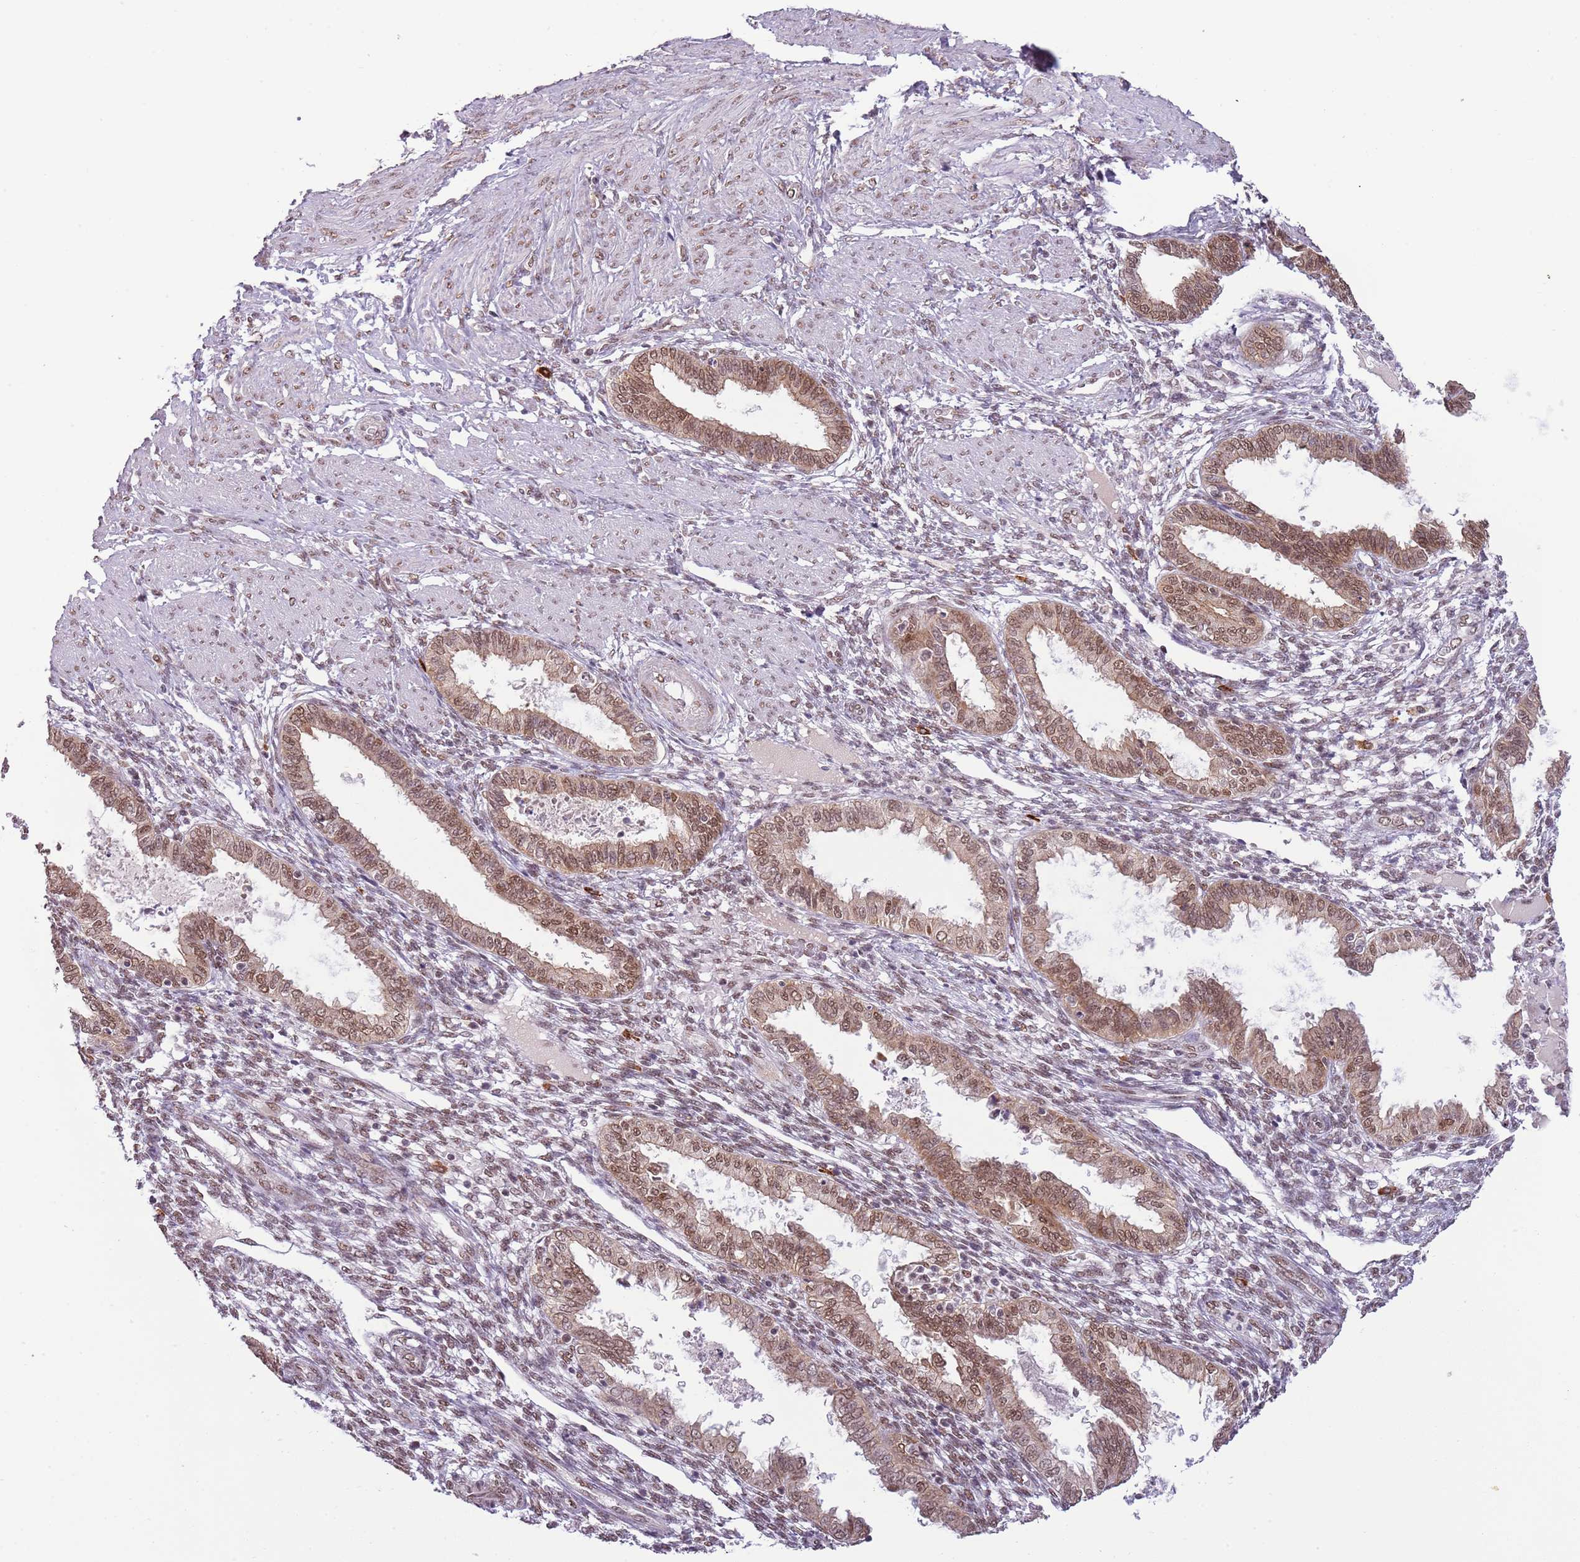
{"staining": {"intensity": "weak", "quantity": "<25%", "location": "nuclear"}, "tissue": "endometrium", "cell_type": "Cells in endometrial stroma", "image_type": "normal", "snomed": [{"axis": "morphology", "description": "Normal tissue, NOS"}, {"axis": "topography", "description": "Endometrium"}], "caption": "Immunohistochemistry (IHC) micrograph of normal endometrium stained for a protein (brown), which reveals no expression in cells in endometrial stroma. Nuclei are stained in blue.", "gene": "FAM120AOS", "patient": {"sex": "female", "age": 33}}